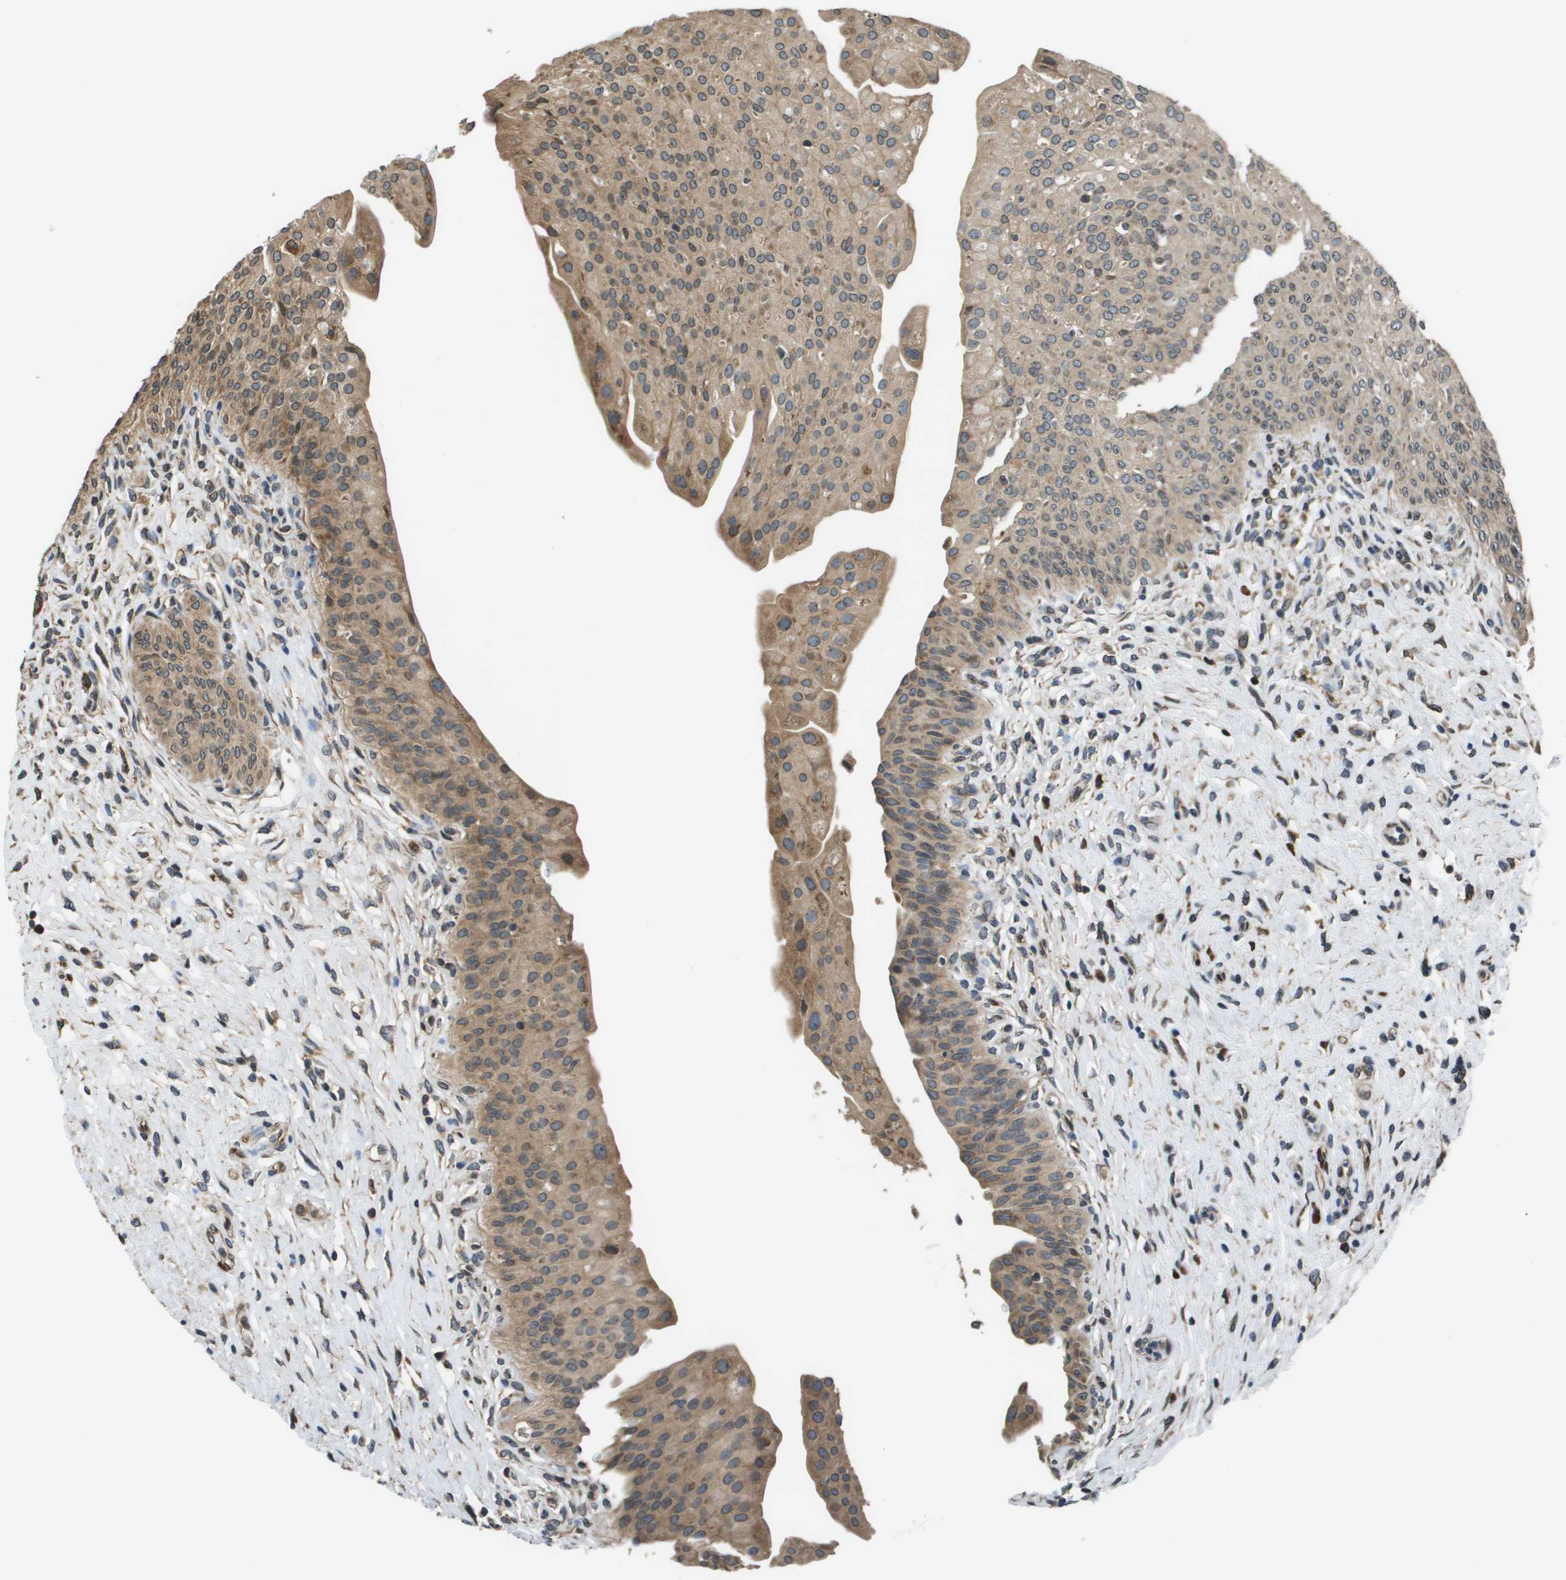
{"staining": {"intensity": "moderate", "quantity": ">75%", "location": "cytoplasmic/membranous"}, "tissue": "urinary bladder", "cell_type": "Urothelial cells", "image_type": "normal", "snomed": [{"axis": "morphology", "description": "Normal tissue, NOS"}, {"axis": "topography", "description": "Urinary bladder"}], "caption": "A brown stain highlights moderate cytoplasmic/membranous staining of a protein in urothelial cells of benign urinary bladder. (DAB (3,3'-diaminobenzidine) IHC, brown staining for protein, blue staining for nuclei).", "gene": "SEC62", "patient": {"sex": "male", "age": 46}}